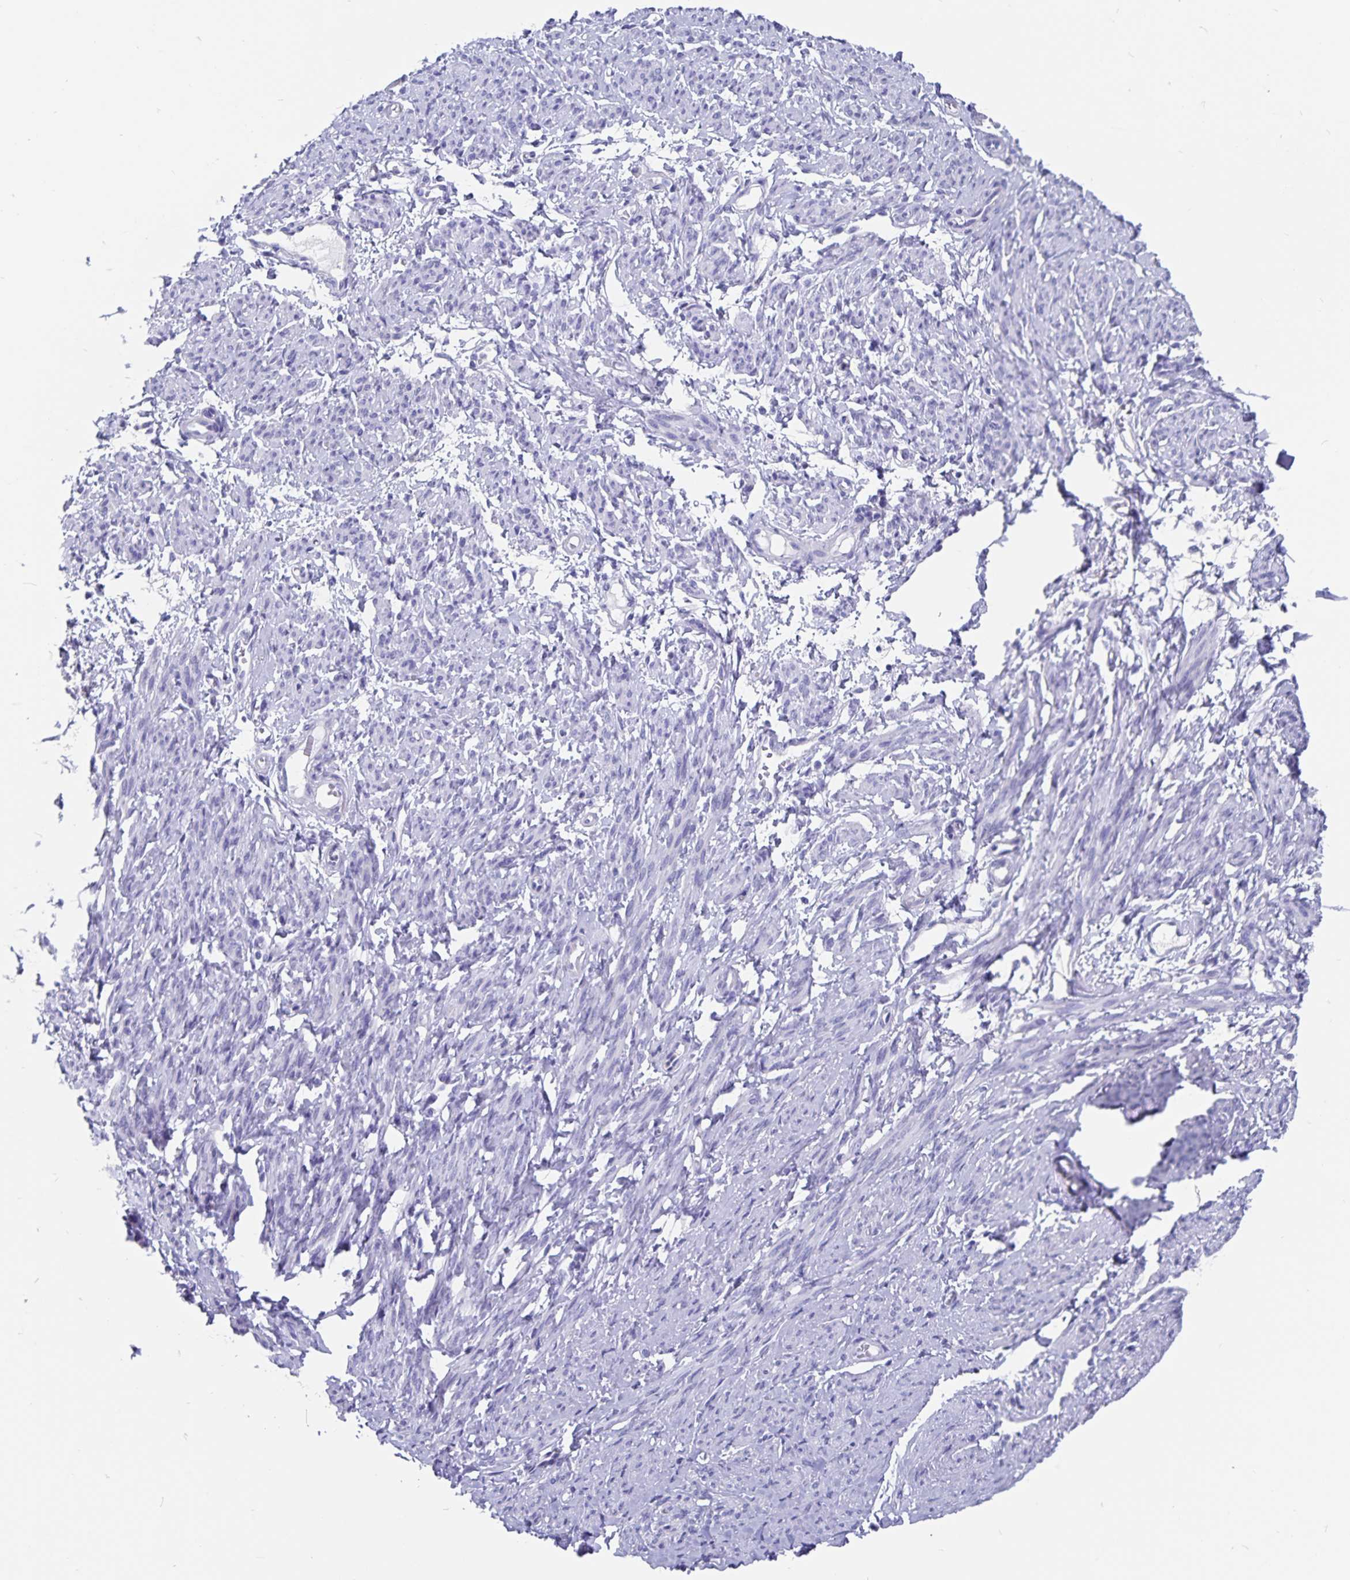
{"staining": {"intensity": "negative", "quantity": "none", "location": "none"}, "tissue": "smooth muscle", "cell_type": "Smooth muscle cells", "image_type": "normal", "snomed": [{"axis": "morphology", "description": "Normal tissue, NOS"}, {"axis": "topography", "description": "Smooth muscle"}], "caption": "Image shows no protein positivity in smooth muscle cells of unremarkable smooth muscle. The staining was performed using DAB to visualize the protein expression in brown, while the nuclei were stained in blue with hematoxylin (Magnification: 20x).", "gene": "SNTN", "patient": {"sex": "female", "age": 65}}